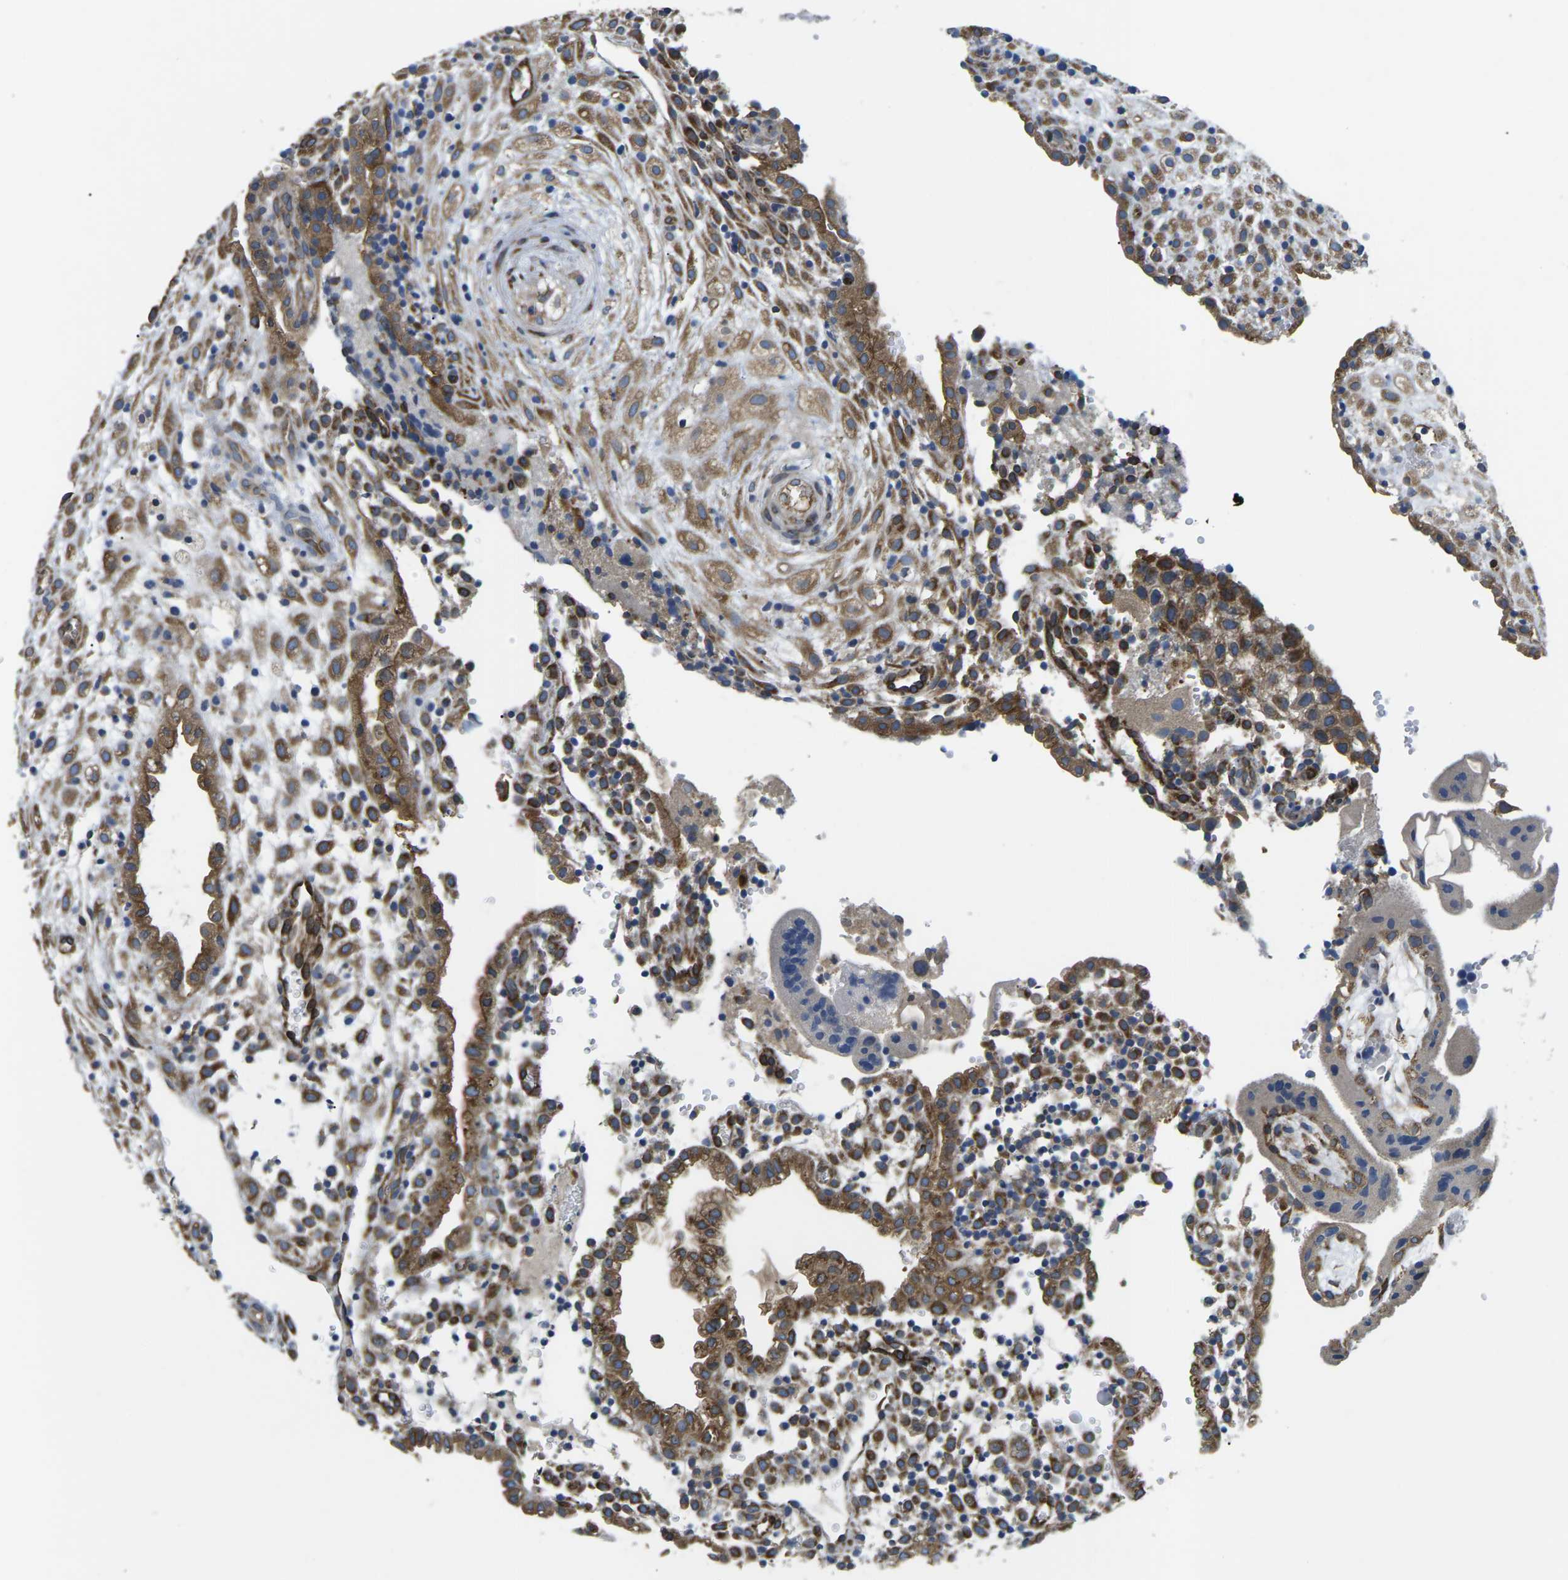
{"staining": {"intensity": "moderate", "quantity": ">75%", "location": "cytoplasmic/membranous"}, "tissue": "placenta", "cell_type": "Decidual cells", "image_type": "normal", "snomed": [{"axis": "morphology", "description": "Normal tissue, NOS"}, {"axis": "topography", "description": "Placenta"}], "caption": "A high-resolution histopathology image shows immunohistochemistry staining of benign placenta, which displays moderate cytoplasmic/membranous staining in approximately >75% of decidual cells.", "gene": "PDZD8", "patient": {"sex": "female", "age": 18}}